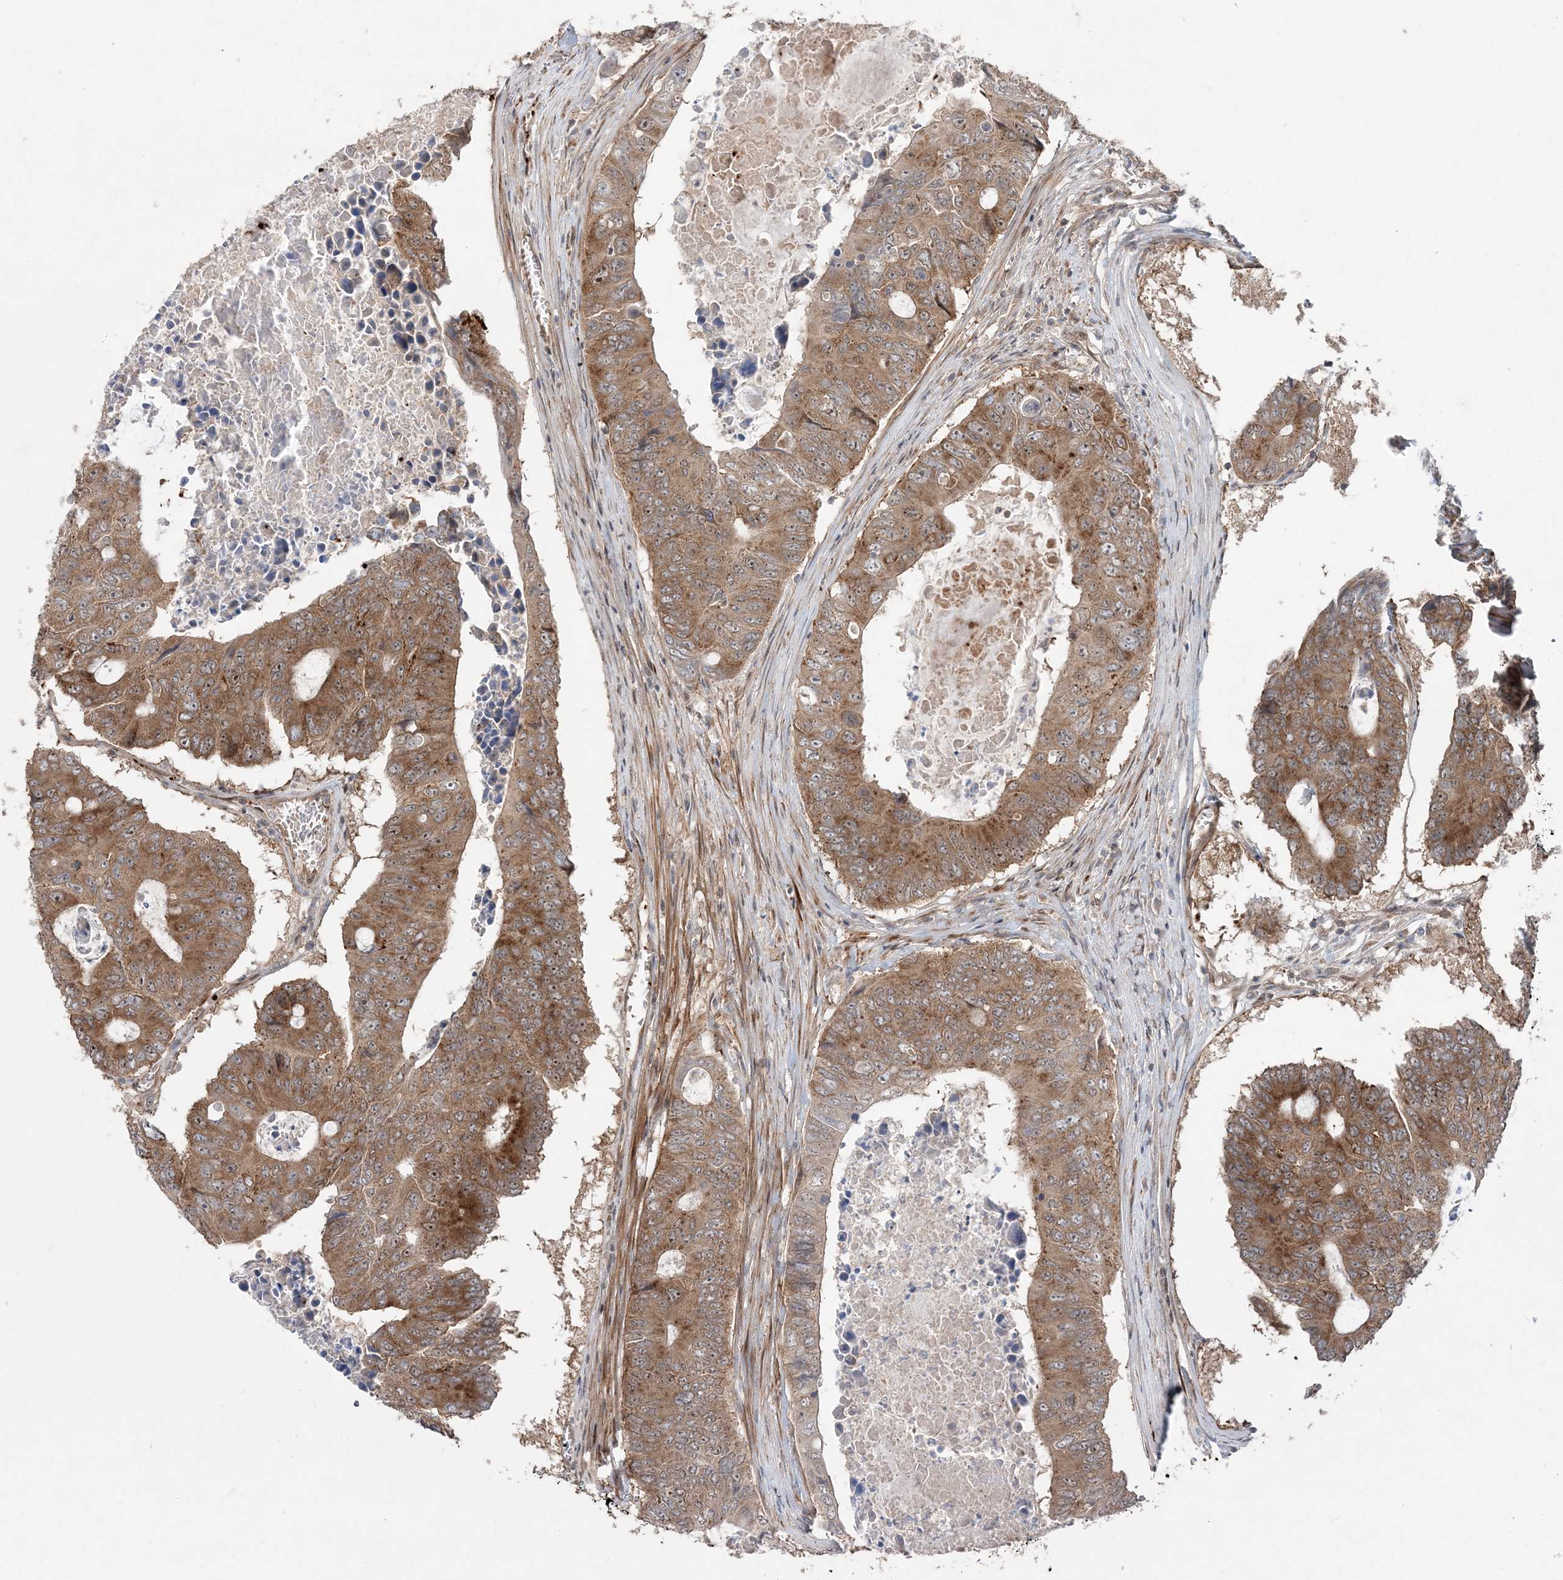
{"staining": {"intensity": "moderate", "quantity": ">75%", "location": "cytoplasmic/membranous"}, "tissue": "colorectal cancer", "cell_type": "Tumor cells", "image_type": "cancer", "snomed": [{"axis": "morphology", "description": "Adenocarcinoma, NOS"}, {"axis": "topography", "description": "Colon"}], "caption": "Protein analysis of colorectal cancer tissue demonstrates moderate cytoplasmic/membranous positivity in approximately >75% of tumor cells. (Brightfield microscopy of DAB IHC at high magnification).", "gene": "GEMIN5", "patient": {"sex": "male", "age": 87}}